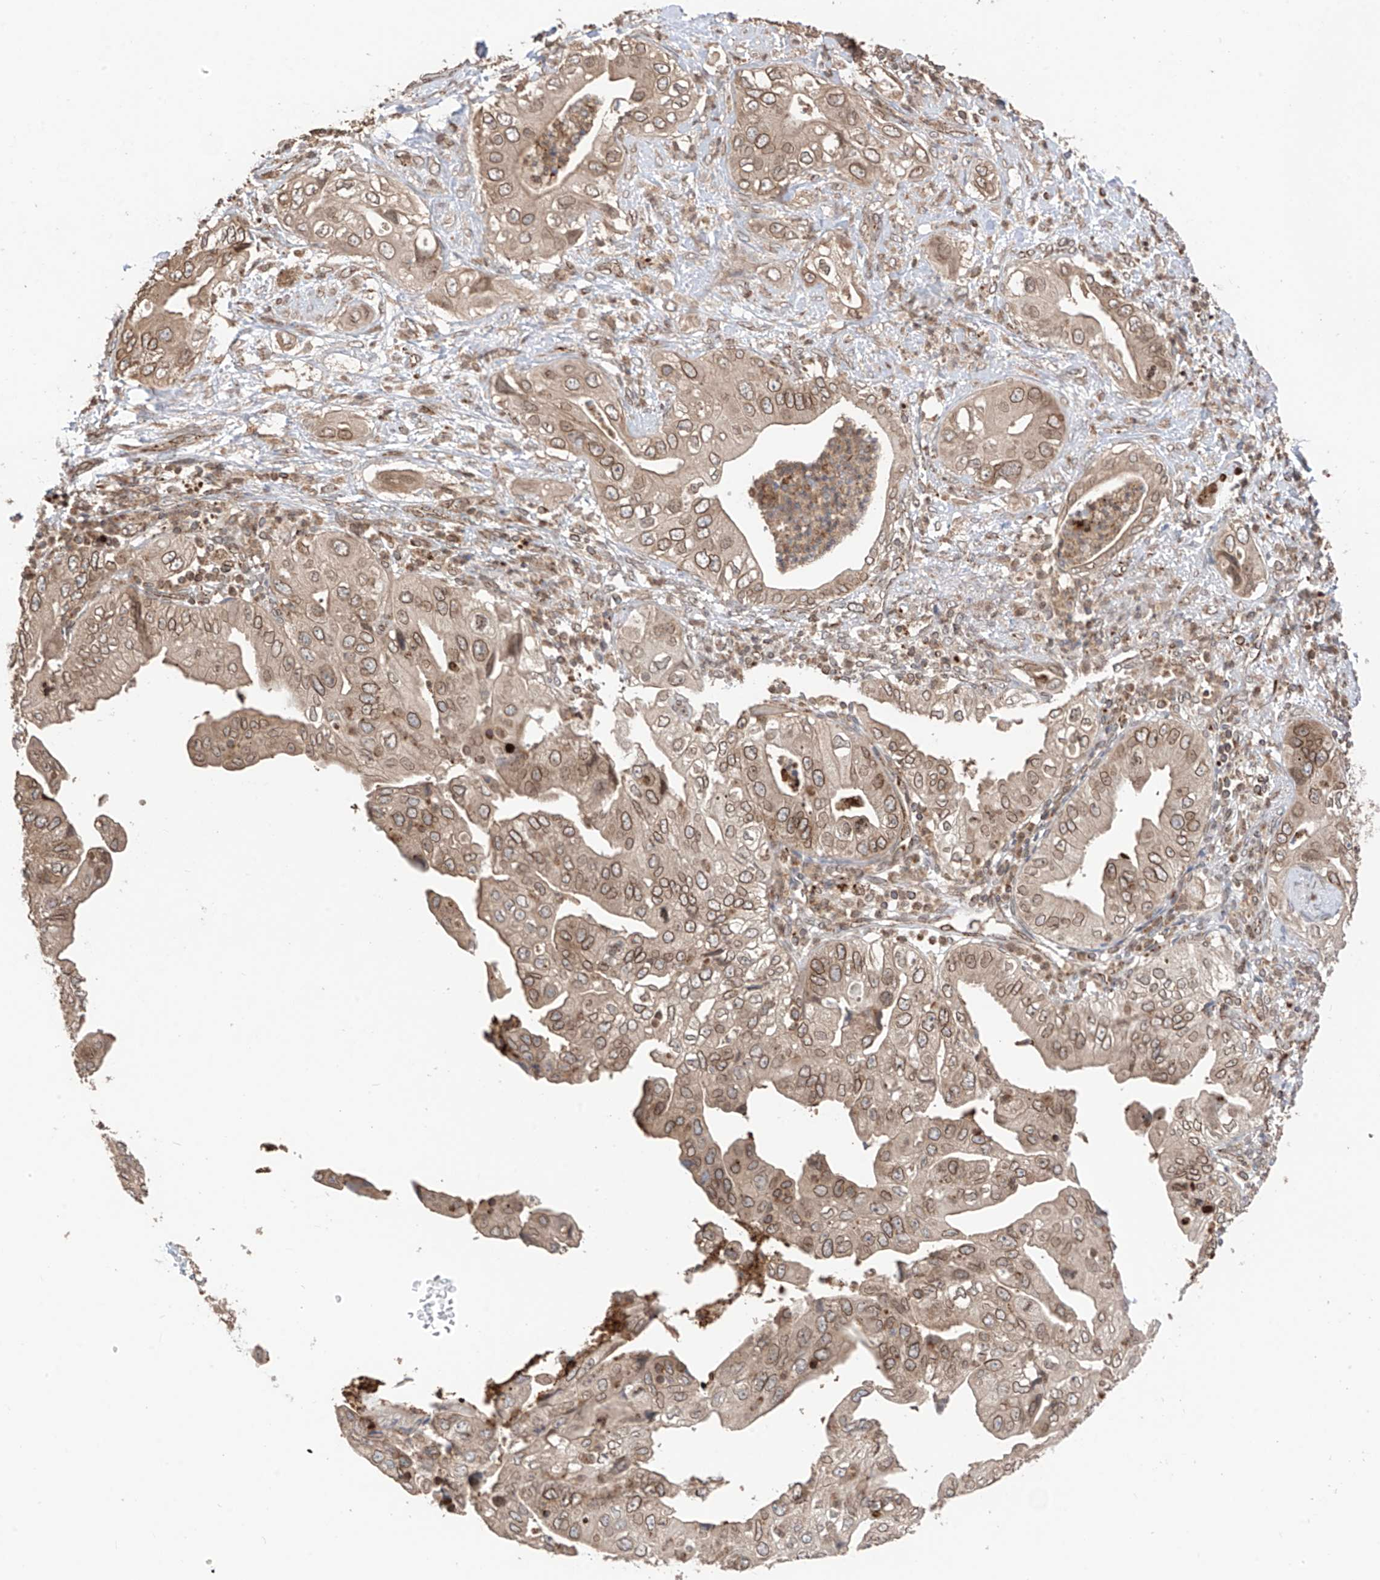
{"staining": {"intensity": "moderate", "quantity": ">75%", "location": "cytoplasmic/membranous,nuclear"}, "tissue": "pancreatic cancer", "cell_type": "Tumor cells", "image_type": "cancer", "snomed": [{"axis": "morphology", "description": "Adenocarcinoma, NOS"}, {"axis": "topography", "description": "Pancreas"}], "caption": "Brown immunohistochemical staining in human pancreatic cancer (adenocarcinoma) displays moderate cytoplasmic/membranous and nuclear expression in about >75% of tumor cells.", "gene": "AHCTF1", "patient": {"sex": "female", "age": 78}}